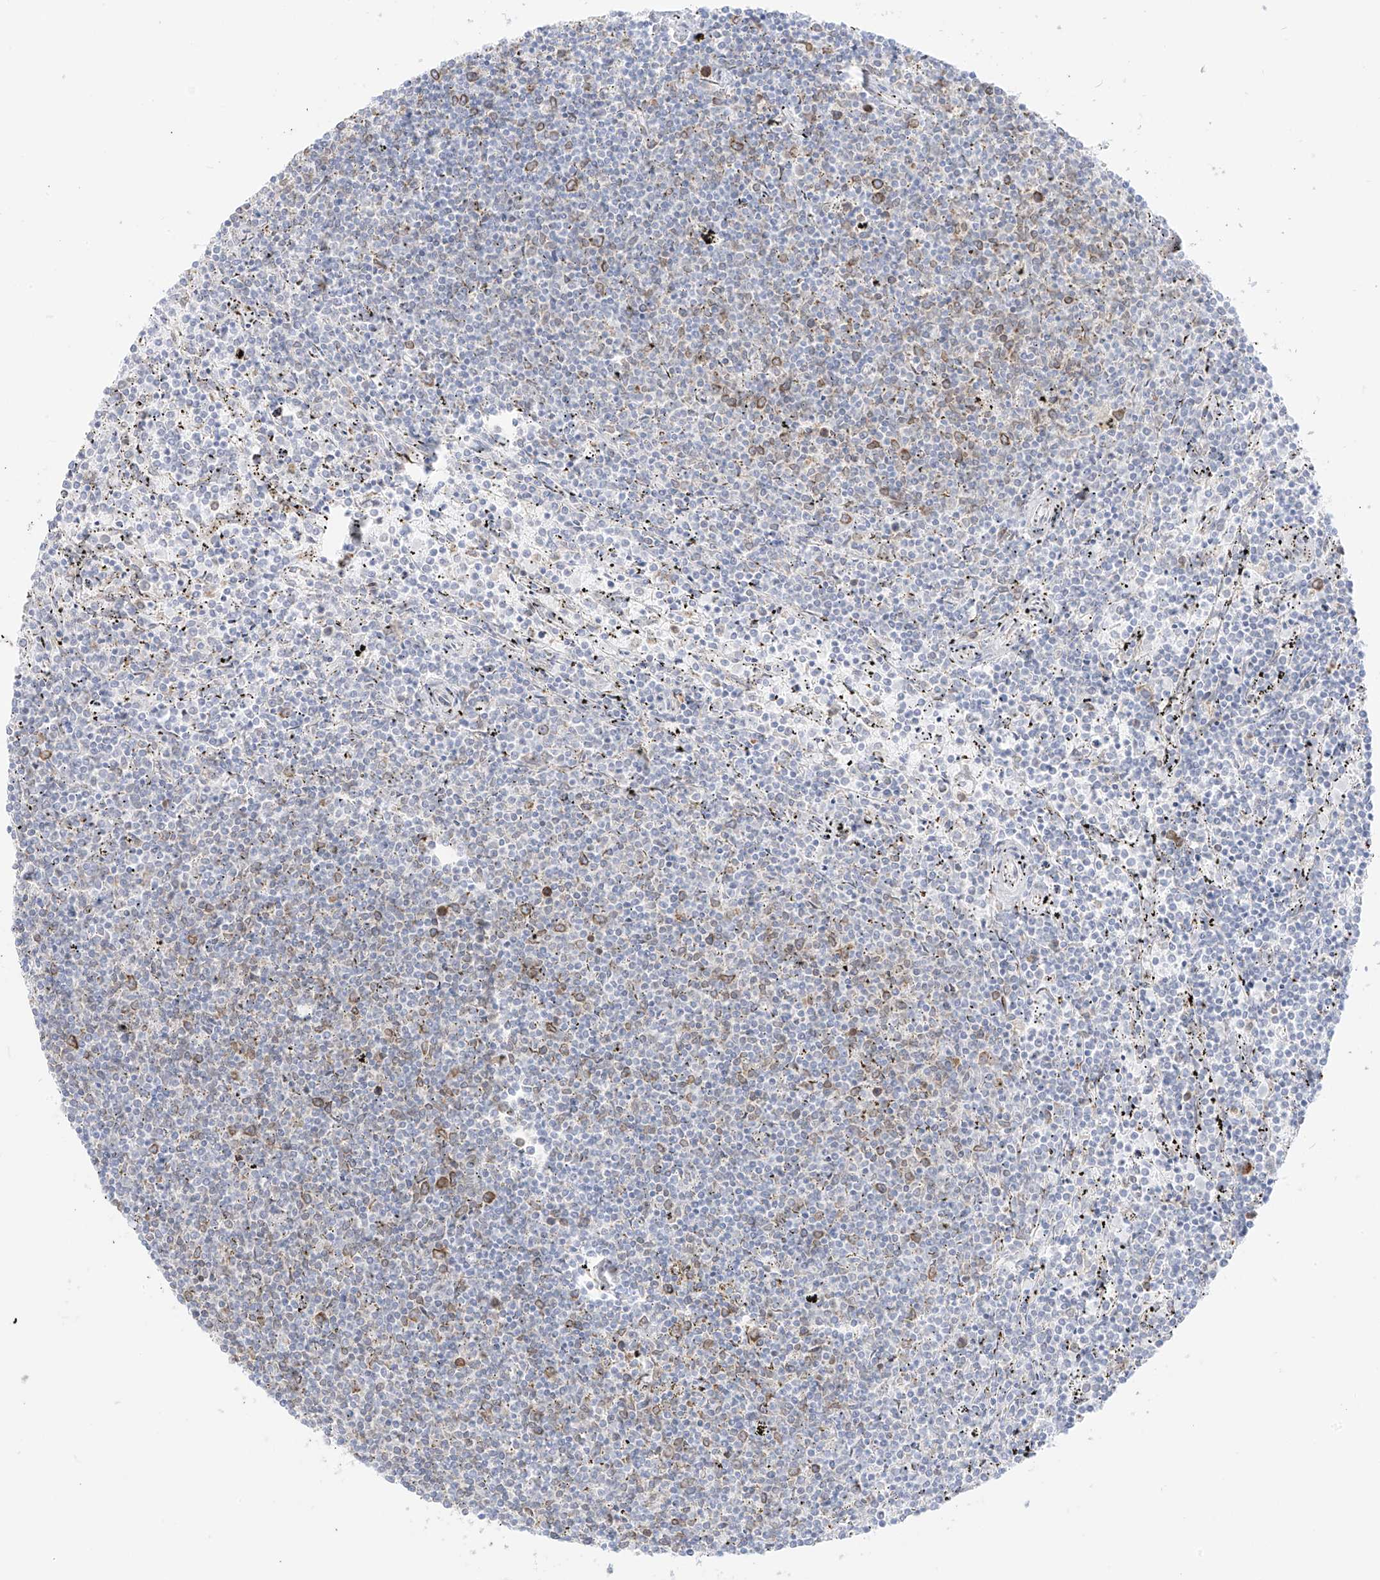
{"staining": {"intensity": "negative", "quantity": "none", "location": "none"}, "tissue": "lymphoma", "cell_type": "Tumor cells", "image_type": "cancer", "snomed": [{"axis": "morphology", "description": "Malignant lymphoma, non-Hodgkin's type, Low grade"}, {"axis": "topography", "description": "Spleen"}], "caption": "Lymphoma was stained to show a protein in brown. There is no significant staining in tumor cells.", "gene": "LRRC59", "patient": {"sex": "female", "age": 50}}